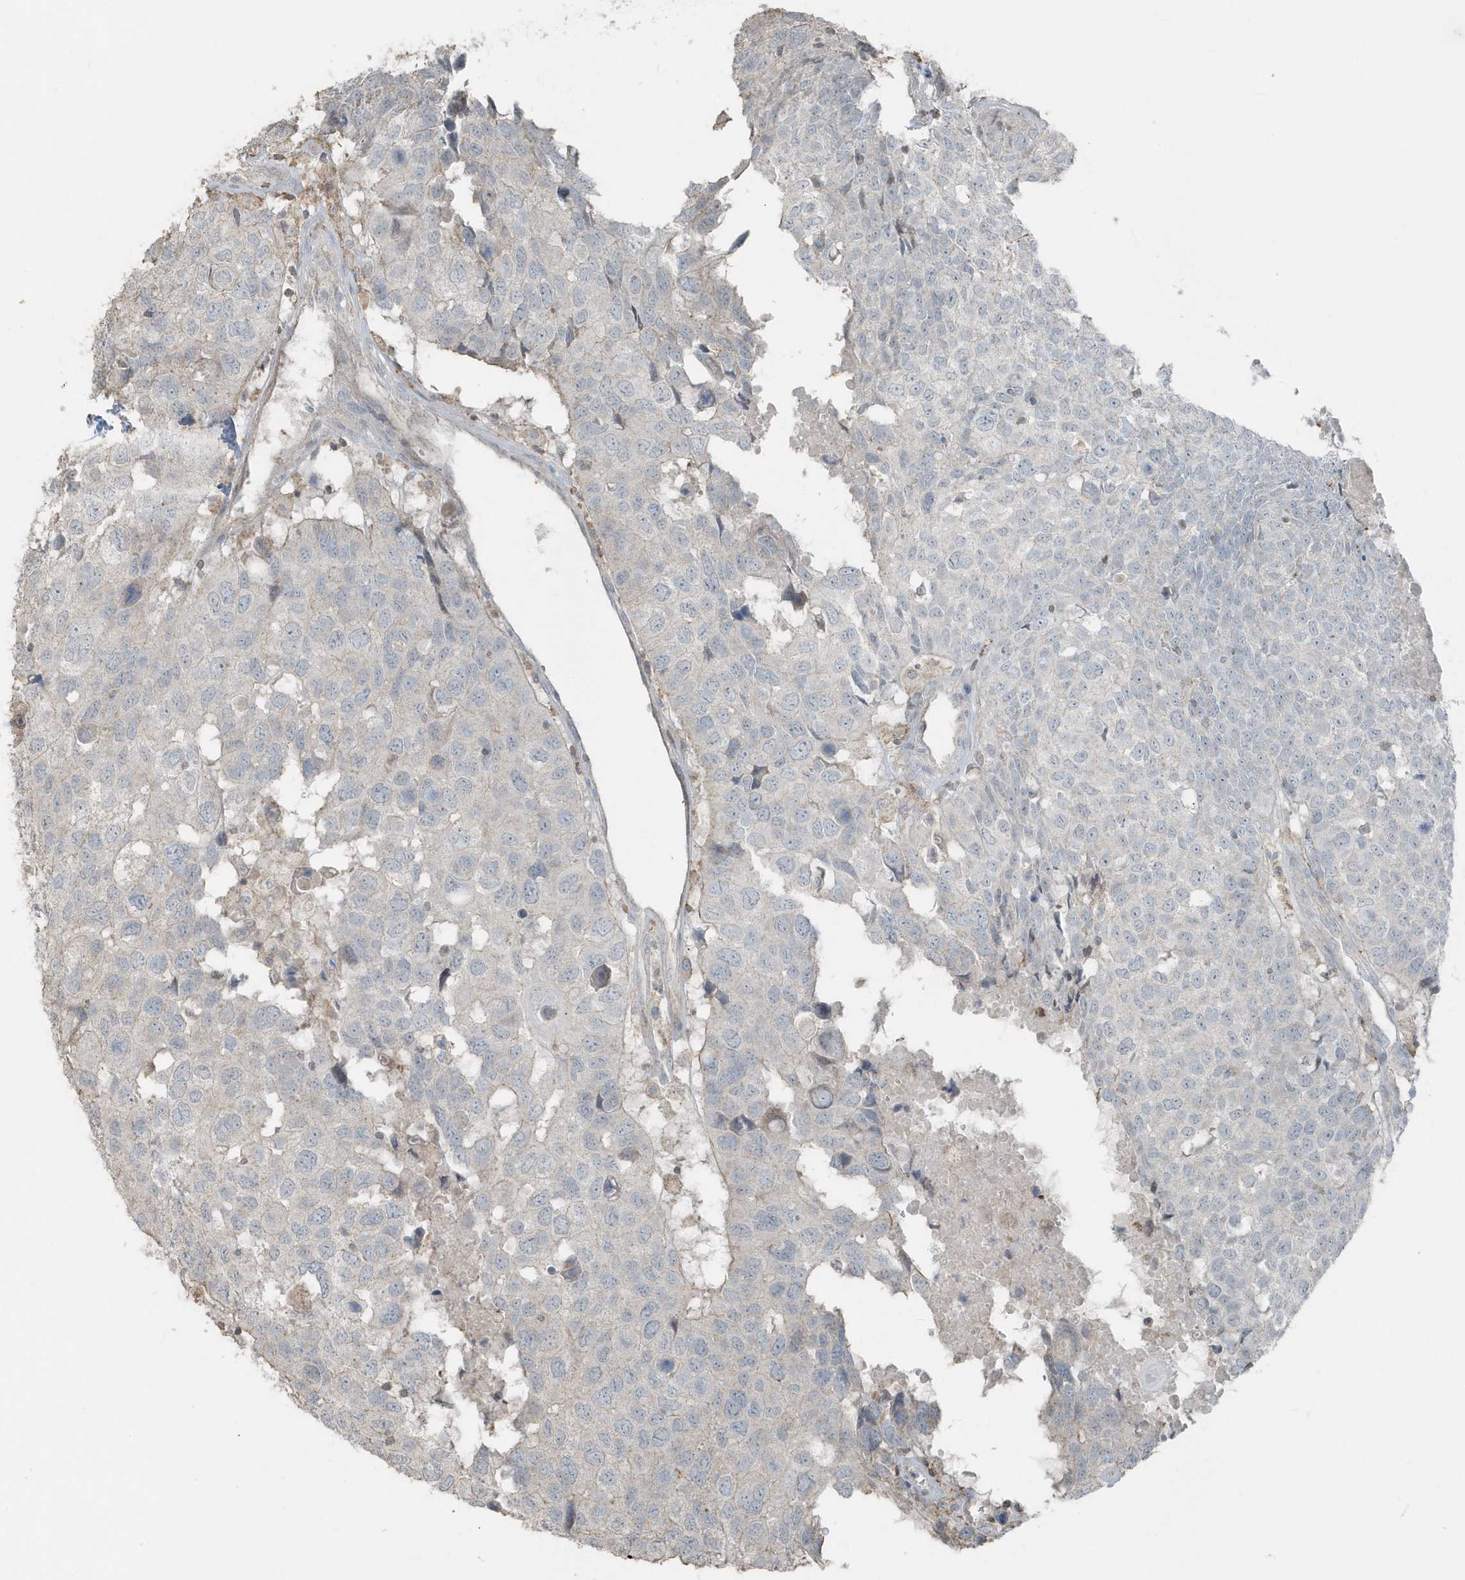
{"staining": {"intensity": "negative", "quantity": "none", "location": "none"}, "tissue": "head and neck cancer", "cell_type": "Tumor cells", "image_type": "cancer", "snomed": [{"axis": "morphology", "description": "Squamous cell carcinoma, NOS"}, {"axis": "topography", "description": "Head-Neck"}], "caption": "The image exhibits no significant staining in tumor cells of head and neck squamous cell carcinoma. (DAB immunohistochemistry with hematoxylin counter stain).", "gene": "ACTC1", "patient": {"sex": "male", "age": 66}}